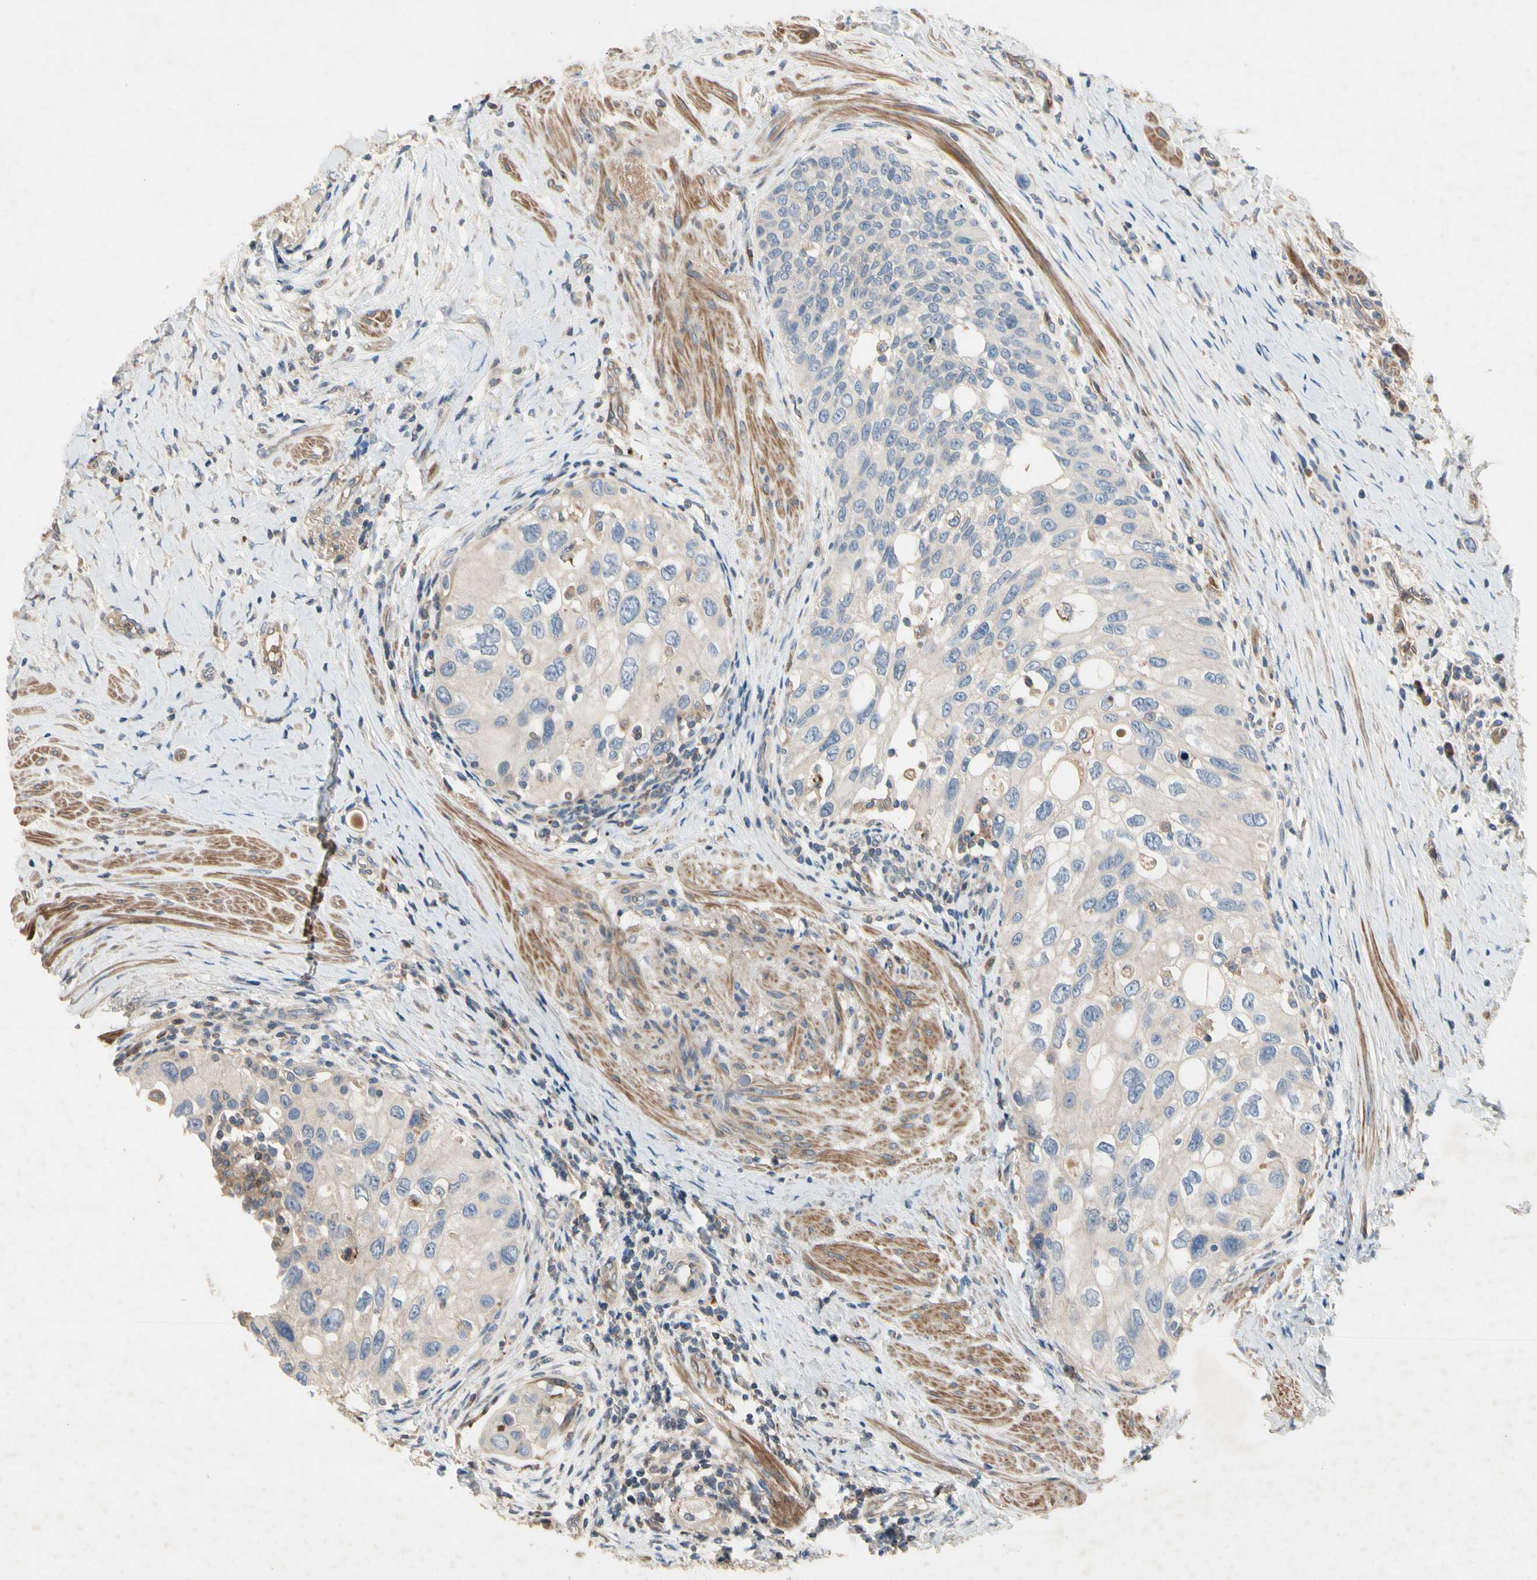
{"staining": {"intensity": "negative", "quantity": "none", "location": "none"}, "tissue": "urothelial cancer", "cell_type": "Tumor cells", "image_type": "cancer", "snomed": [{"axis": "morphology", "description": "Urothelial carcinoma, High grade"}, {"axis": "topography", "description": "Urinary bladder"}], "caption": "There is no significant positivity in tumor cells of urothelial cancer.", "gene": "CRTAC1", "patient": {"sex": "female", "age": 56}}